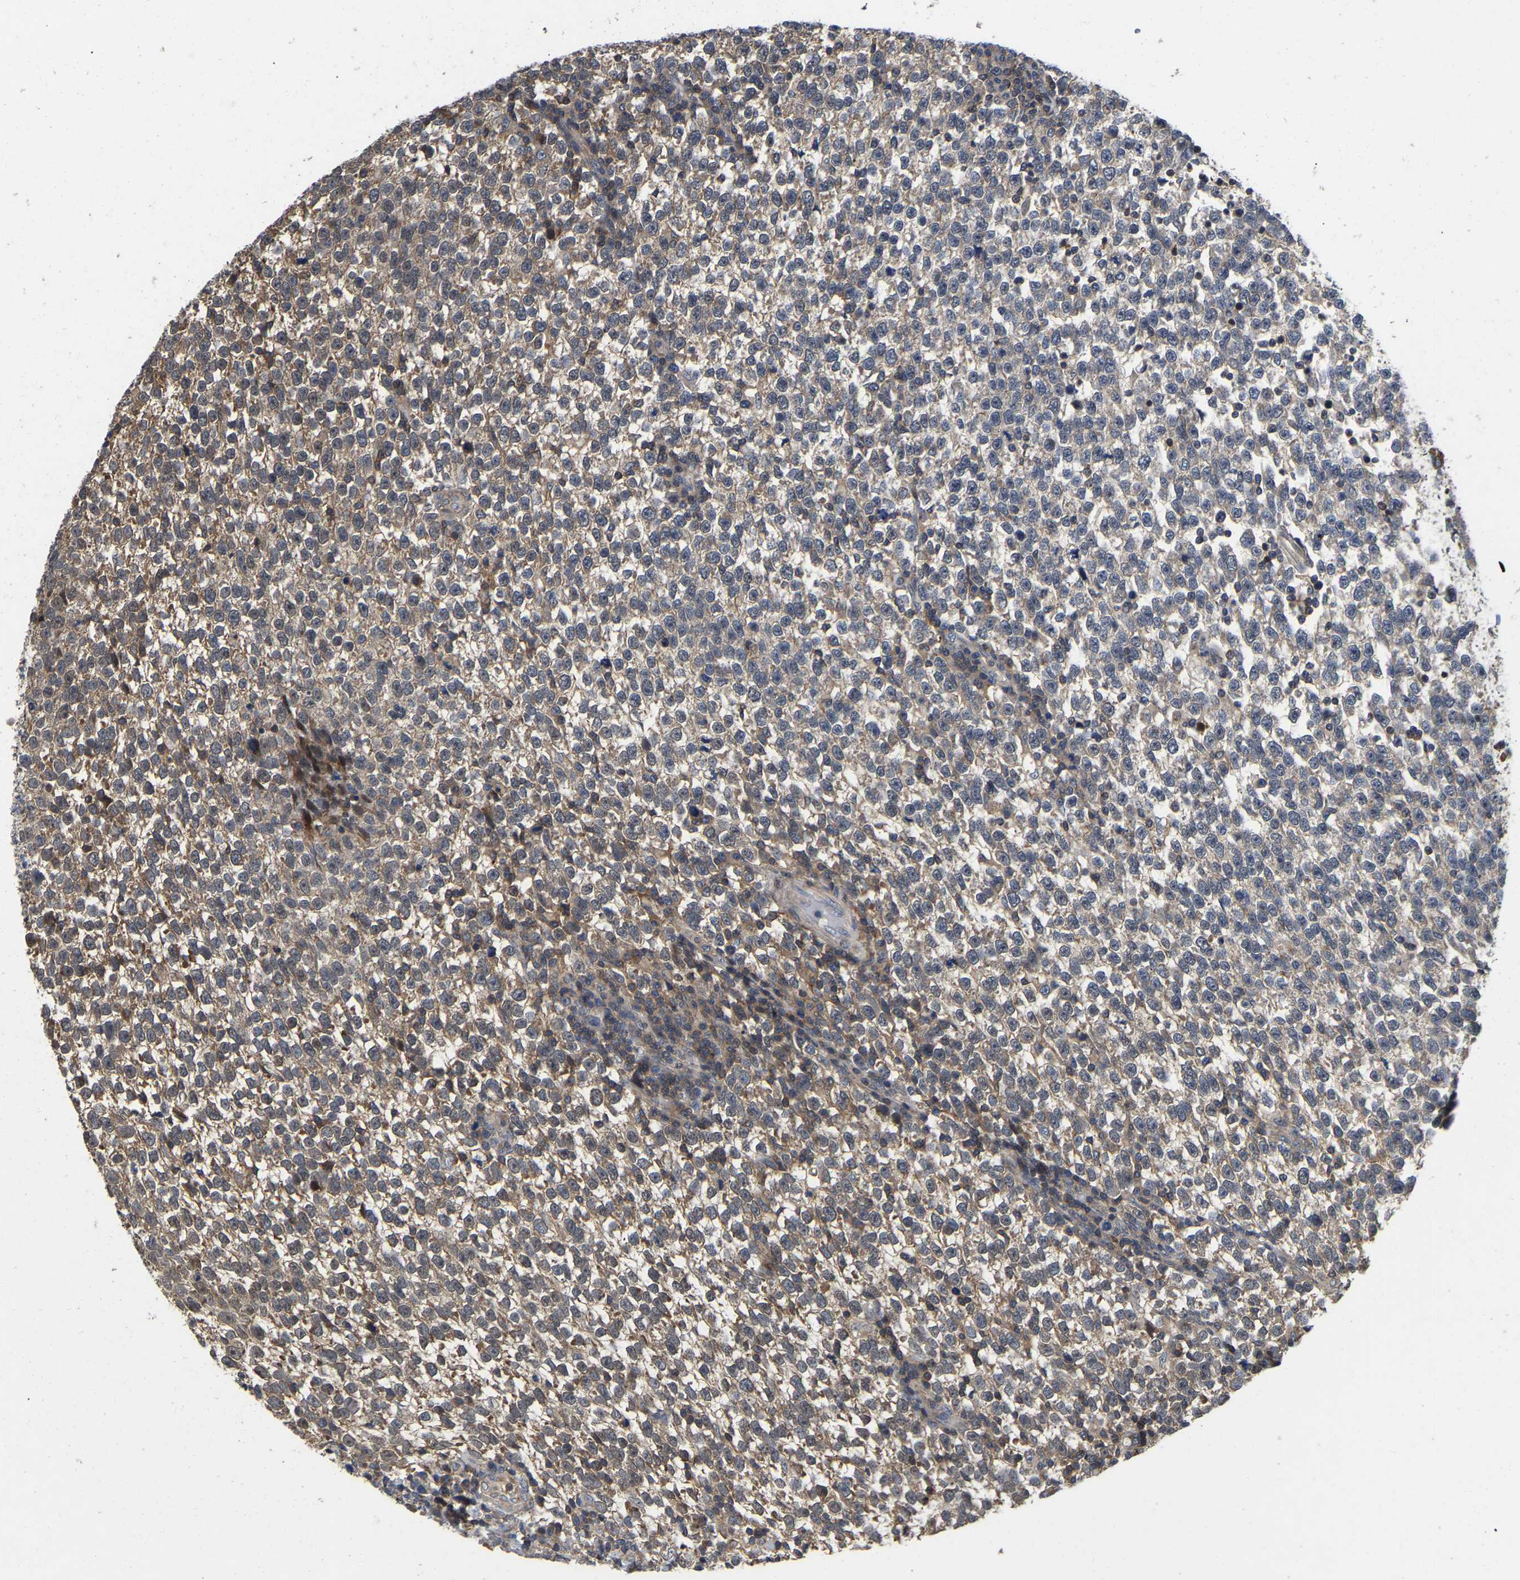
{"staining": {"intensity": "moderate", "quantity": "25%-75%", "location": "cytoplasmic/membranous"}, "tissue": "testis cancer", "cell_type": "Tumor cells", "image_type": "cancer", "snomed": [{"axis": "morphology", "description": "Normal tissue, NOS"}, {"axis": "morphology", "description": "Seminoma, NOS"}, {"axis": "topography", "description": "Testis"}], "caption": "This photomicrograph reveals immunohistochemistry (IHC) staining of human seminoma (testis), with medium moderate cytoplasmic/membranous expression in approximately 25%-75% of tumor cells.", "gene": "PRDM14", "patient": {"sex": "male", "age": 43}}